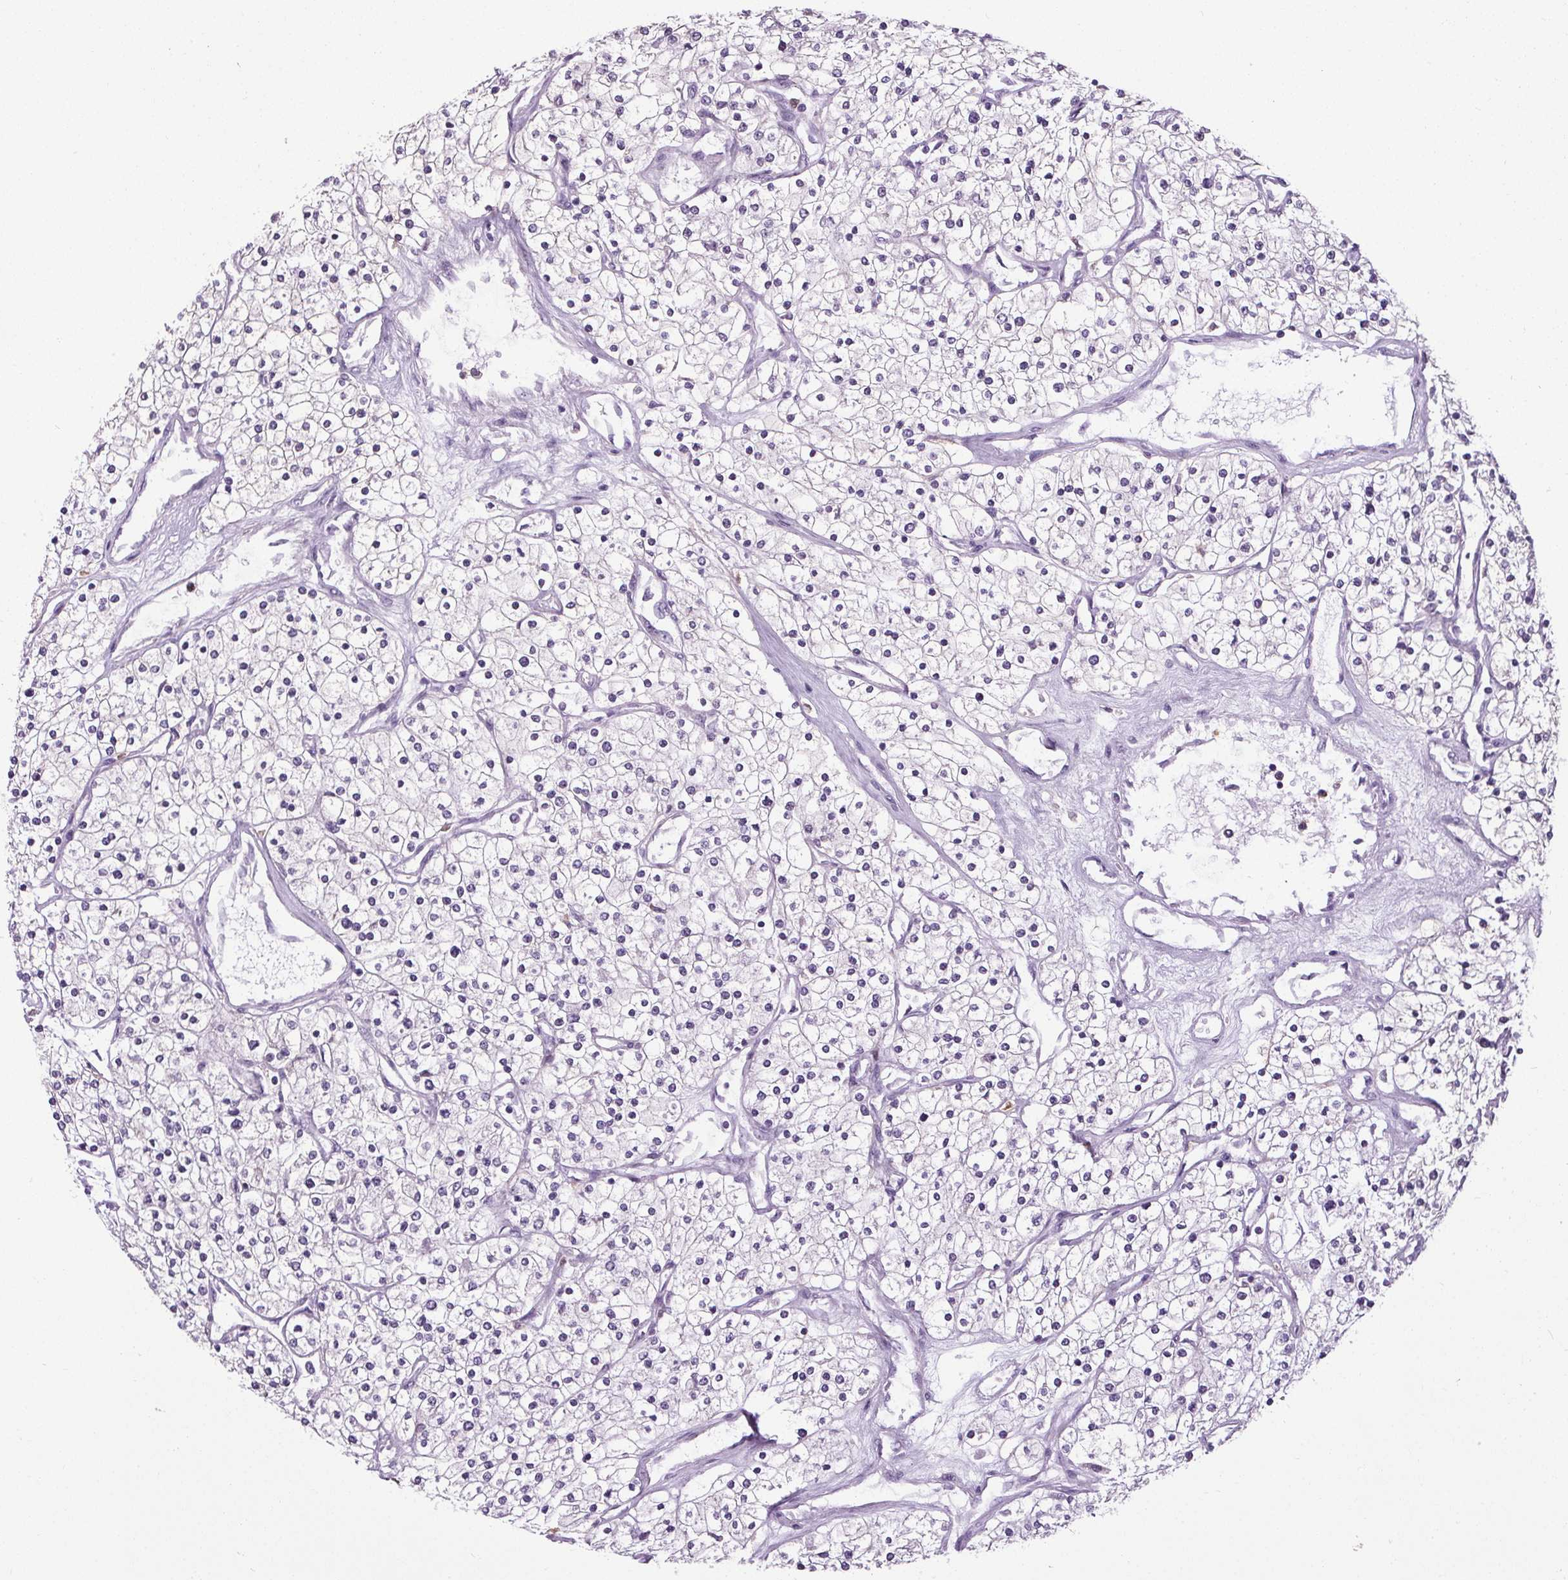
{"staining": {"intensity": "negative", "quantity": "none", "location": "none"}, "tissue": "renal cancer", "cell_type": "Tumor cells", "image_type": "cancer", "snomed": [{"axis": "morphology", "description": "Adenocarcinoma, NOS"}, {"axis": "topography", "description": "Kidney"}], "caption": "The micrograph reveals no staining of tumor cells in renal cancer.", "gene": "TMEM240", "patient": {"sex": "male", "age": 80}}